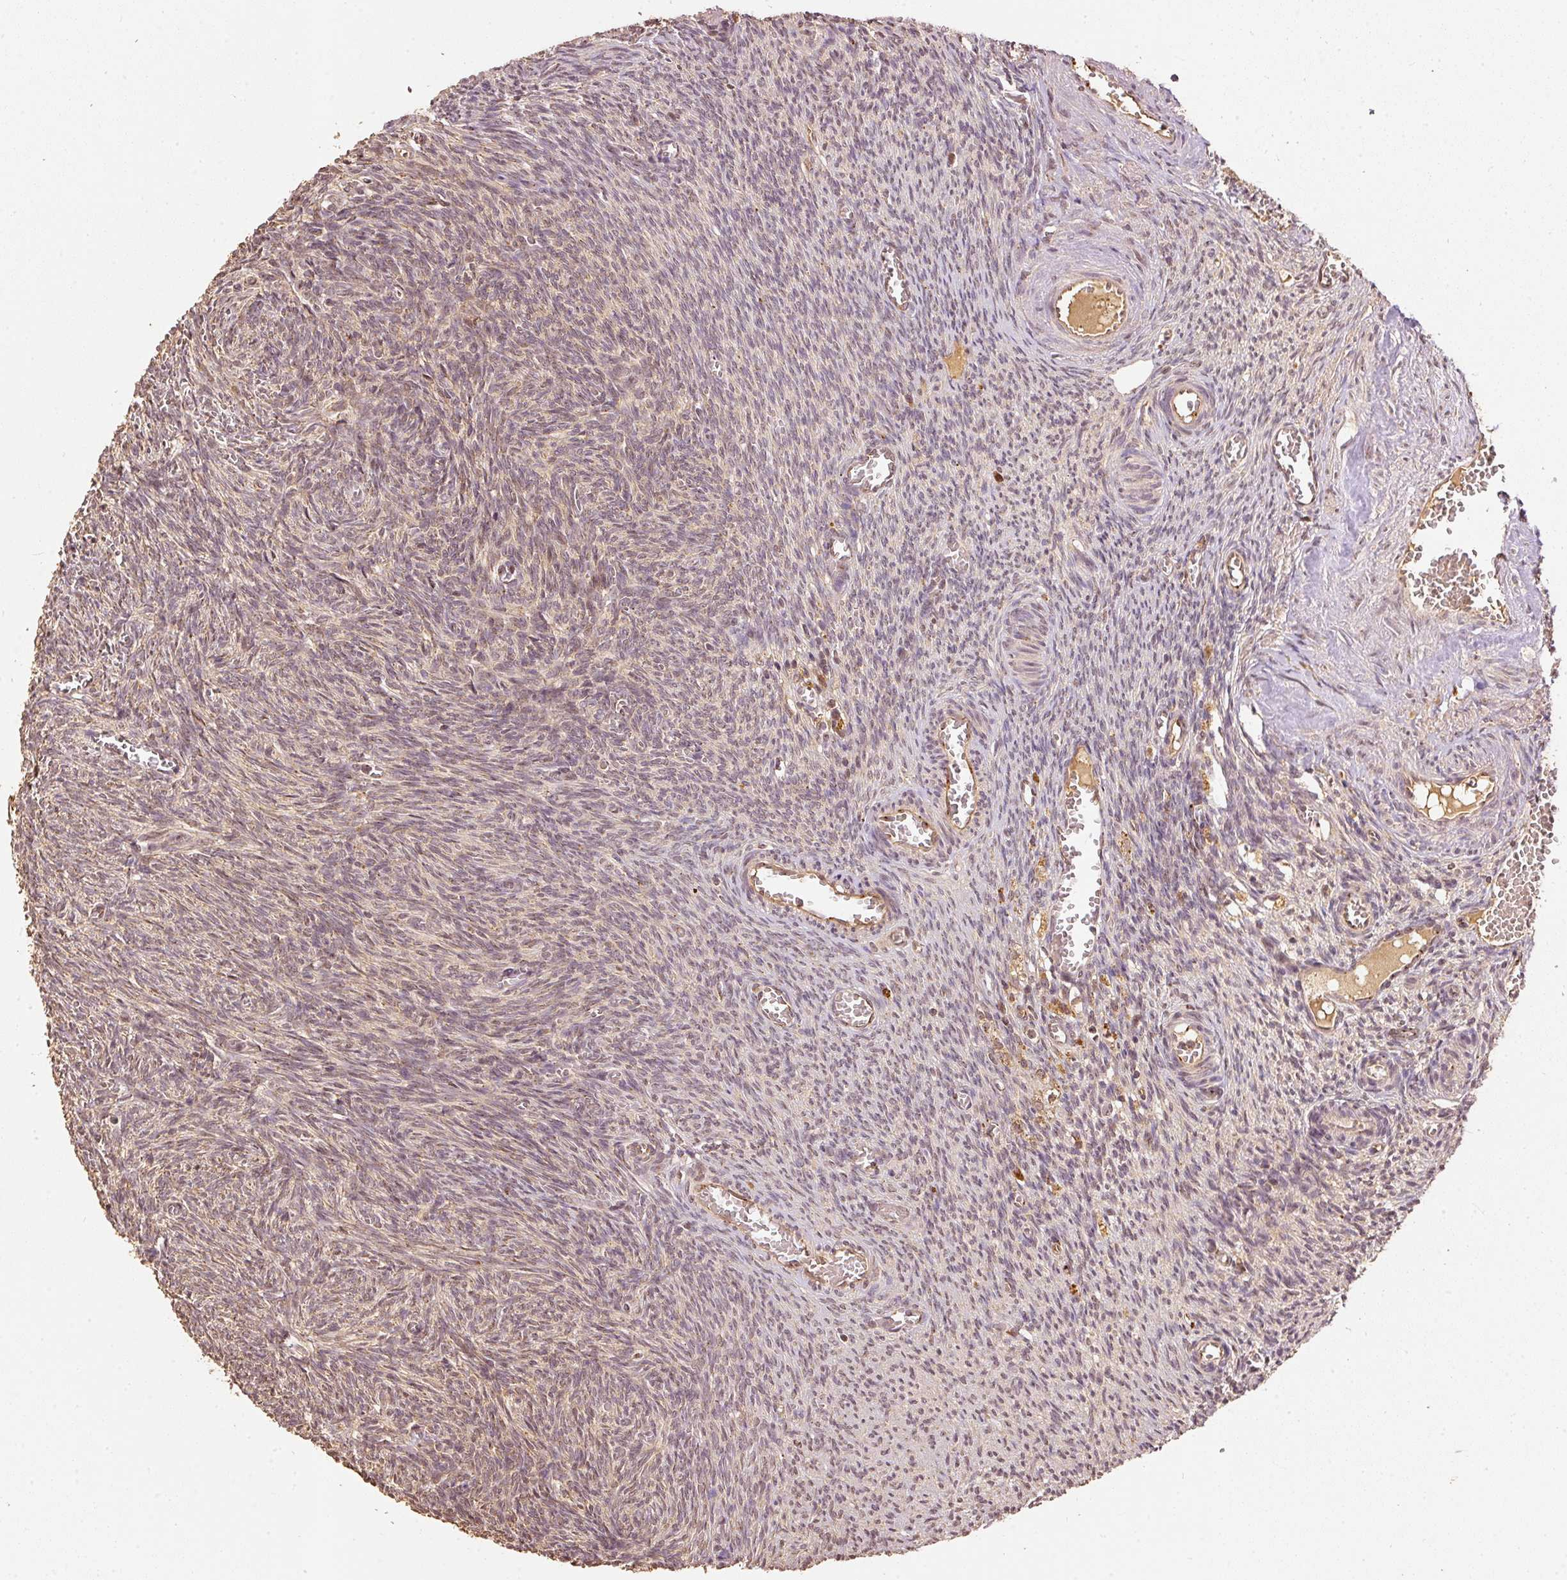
{"staining": {"intensity": "moderate", "quantity": ">75%", "location": "cytoplasmic/membranous"}, "tissue": "ovary", "cell_type": "Follicle cells", "image_type": "normal", "snomed": [{"axis": "morphology", "description": "Normal tissue, NOS"}, {"axis": "topography", "description": "Ovary"}], "caption": "A brown stain labels moderate cytoplasmic/membranous expression of a protein in follicle cells of normal ovary.", "gene": "FUT8", "patient": {"sex": "female", "age": 67}}